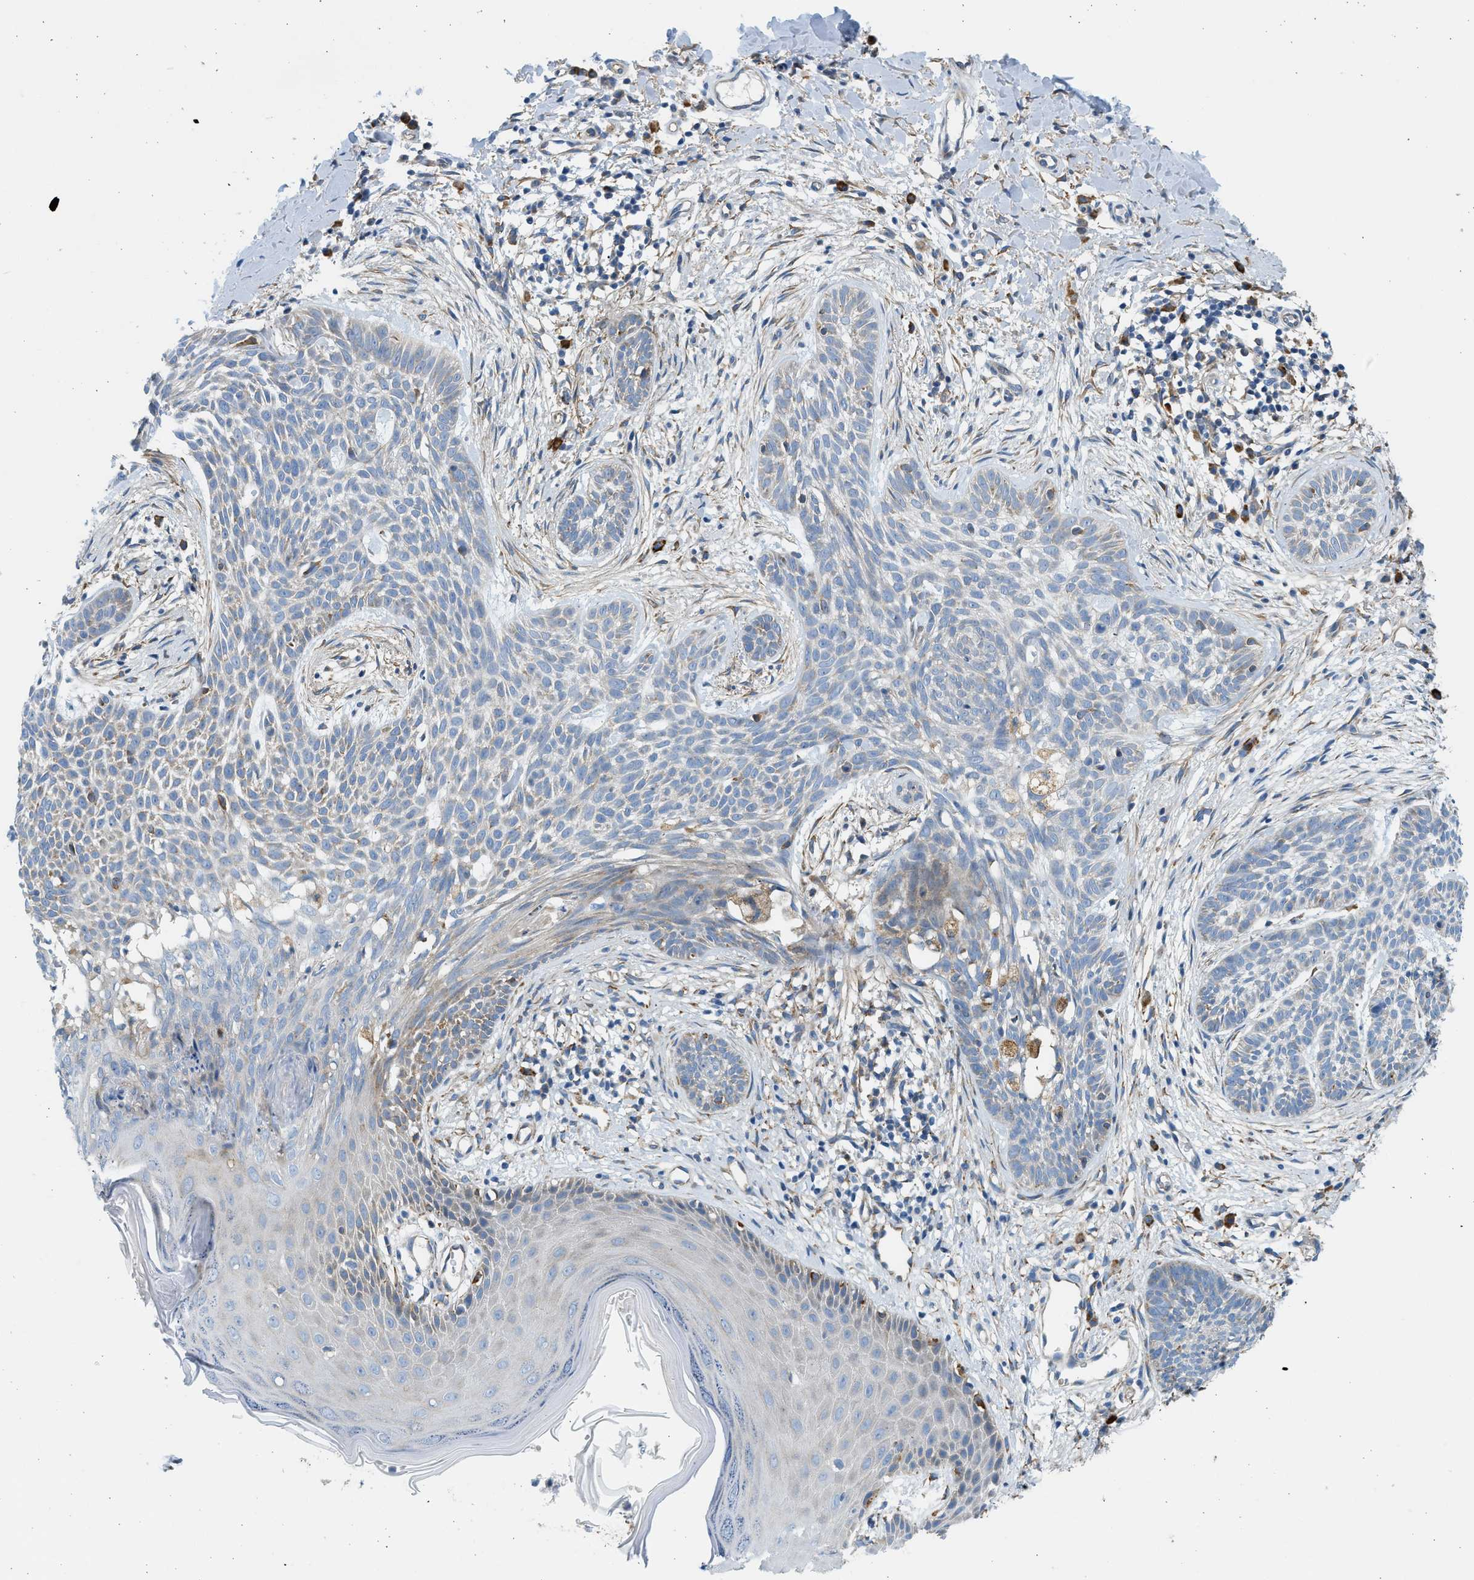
{"staining": {"intensity": "negative", "quantity": "none", "location": "none"}, "tissue": "skin cancer", "cell_type": "Tumor cells", "image_type": "cancer", "snomed": [{"axis": "morphology", "description": "Basal cell carcinoma"}, {"axis": "topography", "description": "Skin"}], "caption": "The photomicrograph demonstrates no staining of tumor cells in skin basal cell carcinoma.", "gene": "CNTN6", "patient": {"sex": "female", "age": 59}}